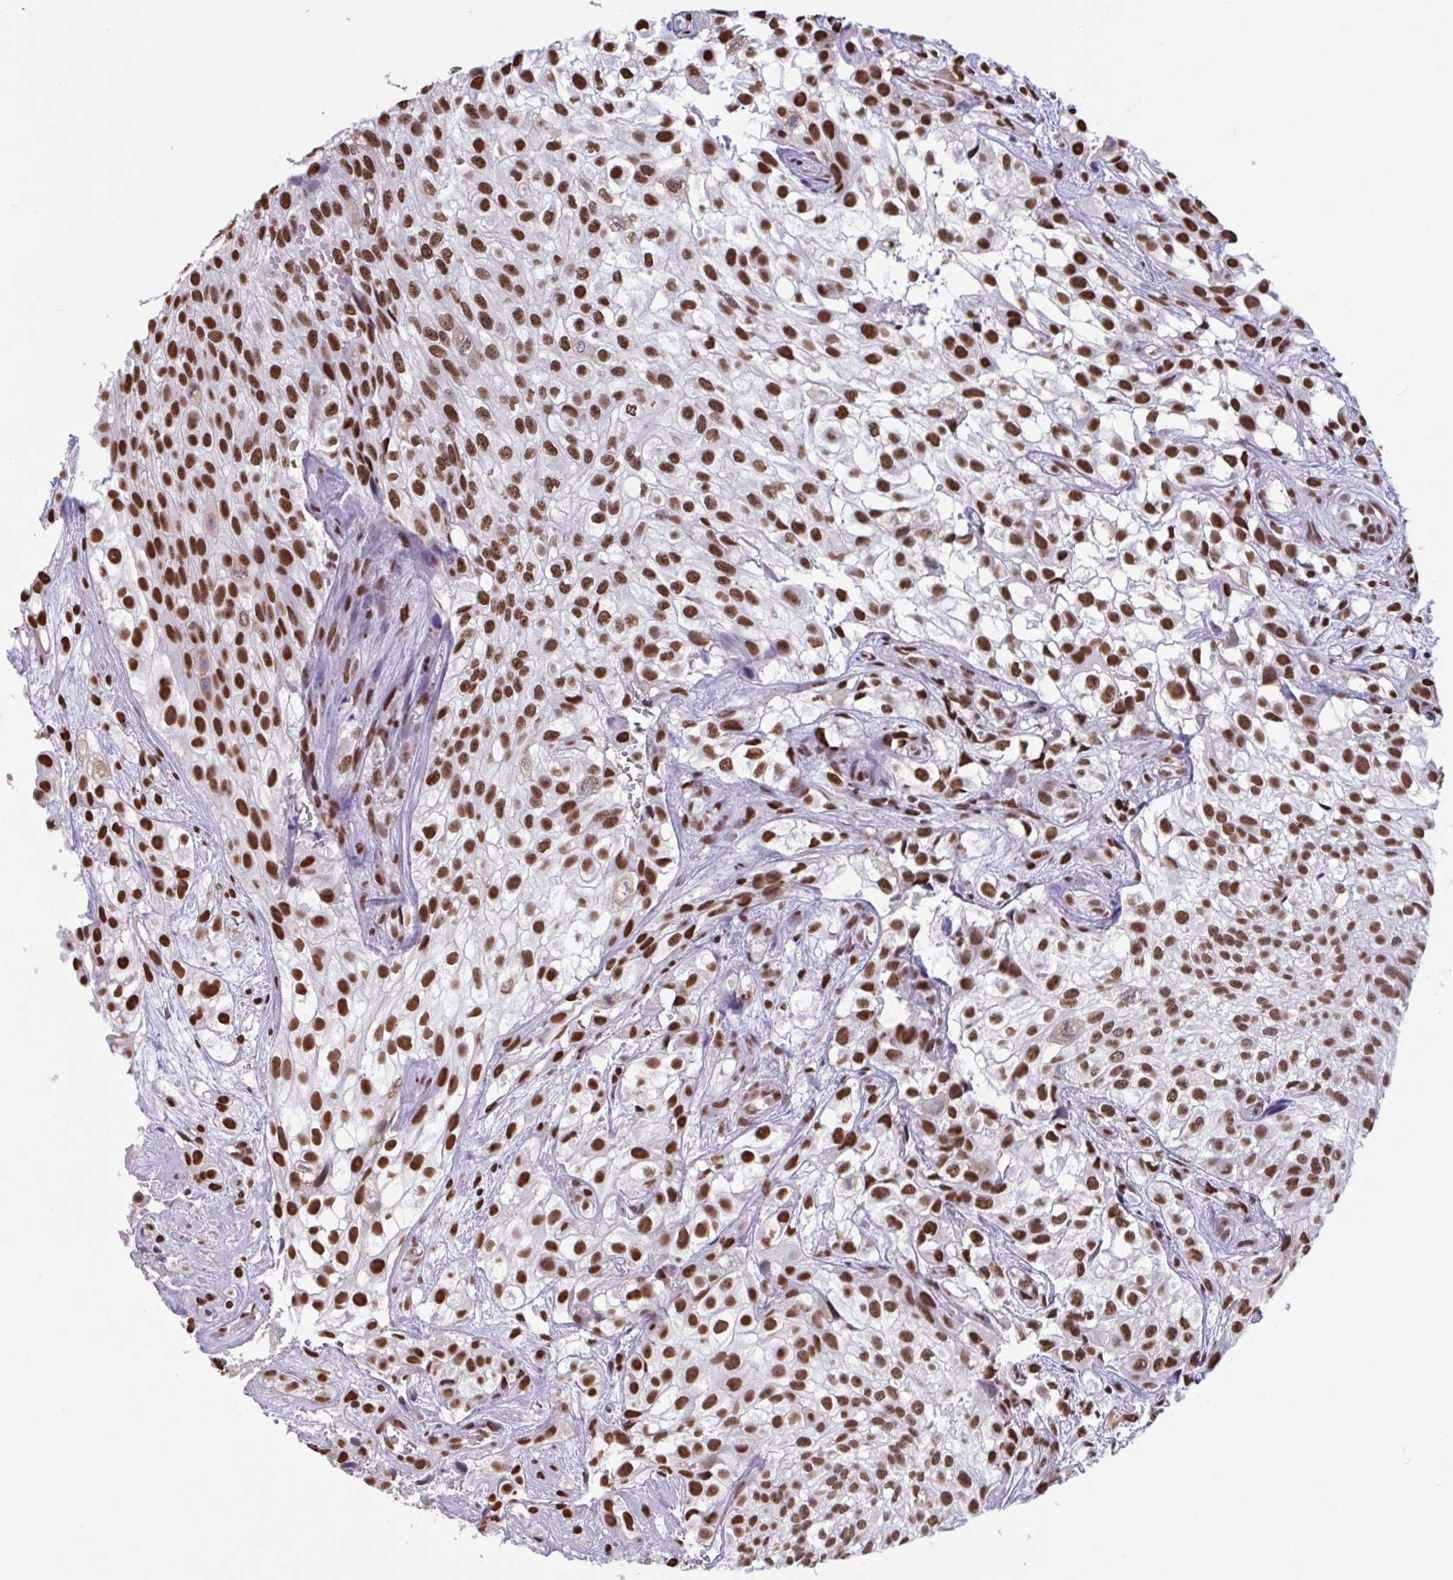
{"staining": {"intensity": "strong", "quantity": ">75%", "location": "nuclear"}, "tissue": "urothelial cancer", "cell_type": "Tumor cells", "image_type": "cancer", "snomed": [{"axis": "morphology", "description": "Urothelial carcinoma, High grade"}, {"axis": "topography", "description": "Urinary bladder"}], "caption": "Tumor cells demonstrate high levels of strong nuclear positivity in about >75% of cells in urothelial cancer.", "gene": "HNRNPDL", "patient": {"sex": "male", "age": 56}}